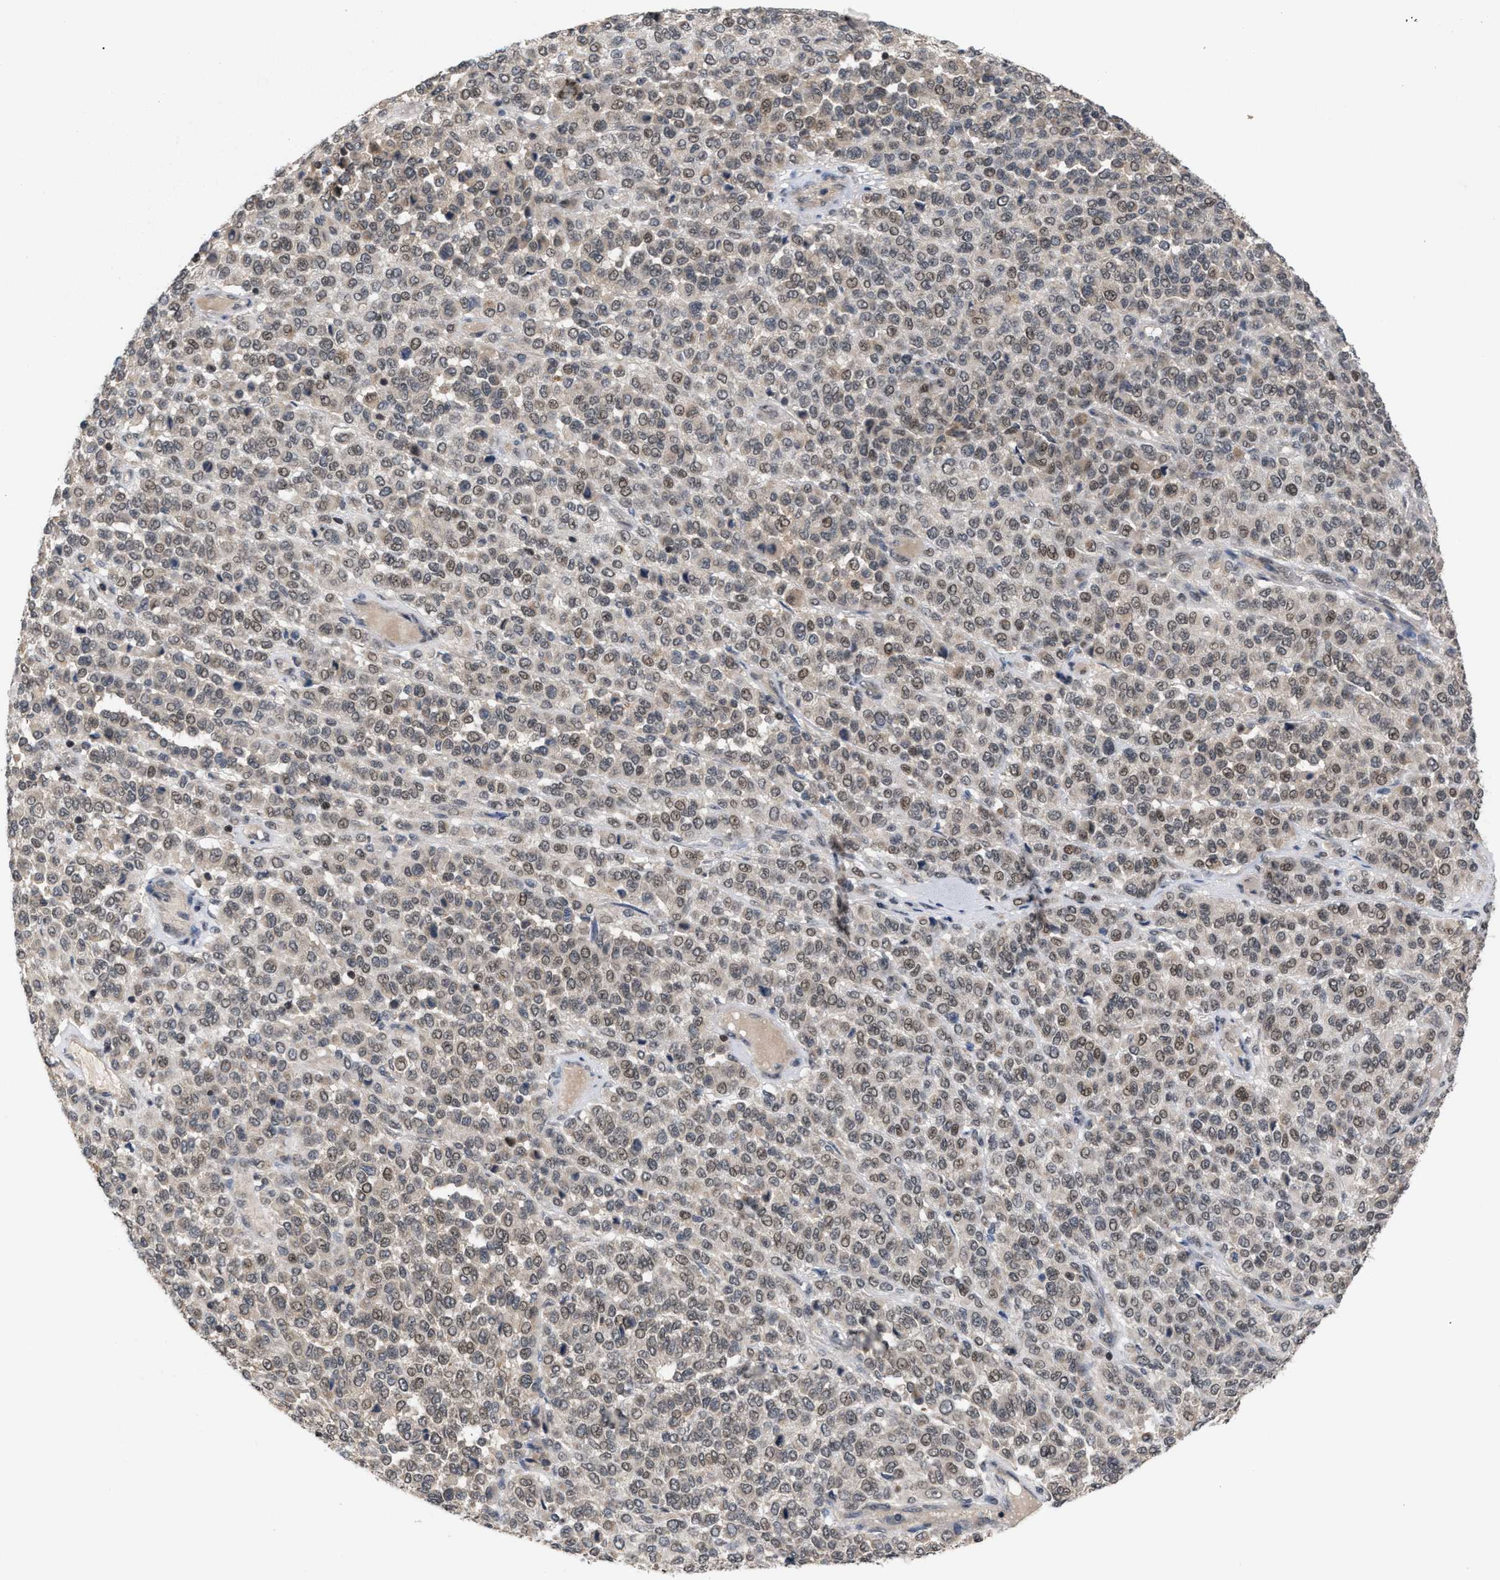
{"staining": {"intensity": "weak", "quantity": "25%-75%", "location": "nuclear"}, "tissue": "melanoma", "cell_type": "Tumor cells", "image_type": "cancer", "snomed": [{"axis": "morphology", "description": "Malignant melanoma, Metastatic site"}, {"axis": "topography", "description": "Pancreas"}], "caption": "Malignant melanoma (metastatic site) was stained to show a protein in brown. There is low levels of weak nuclear positivity in about 25%-75% of tumor cells. The staining was performed using DAB to visualize the protein expression in brown, while the nuclei were stained in blue with hematoxylin (Magnification: 20x).", "gene": "C9orf78", "patient": {"sex": "female", "age": 30}}